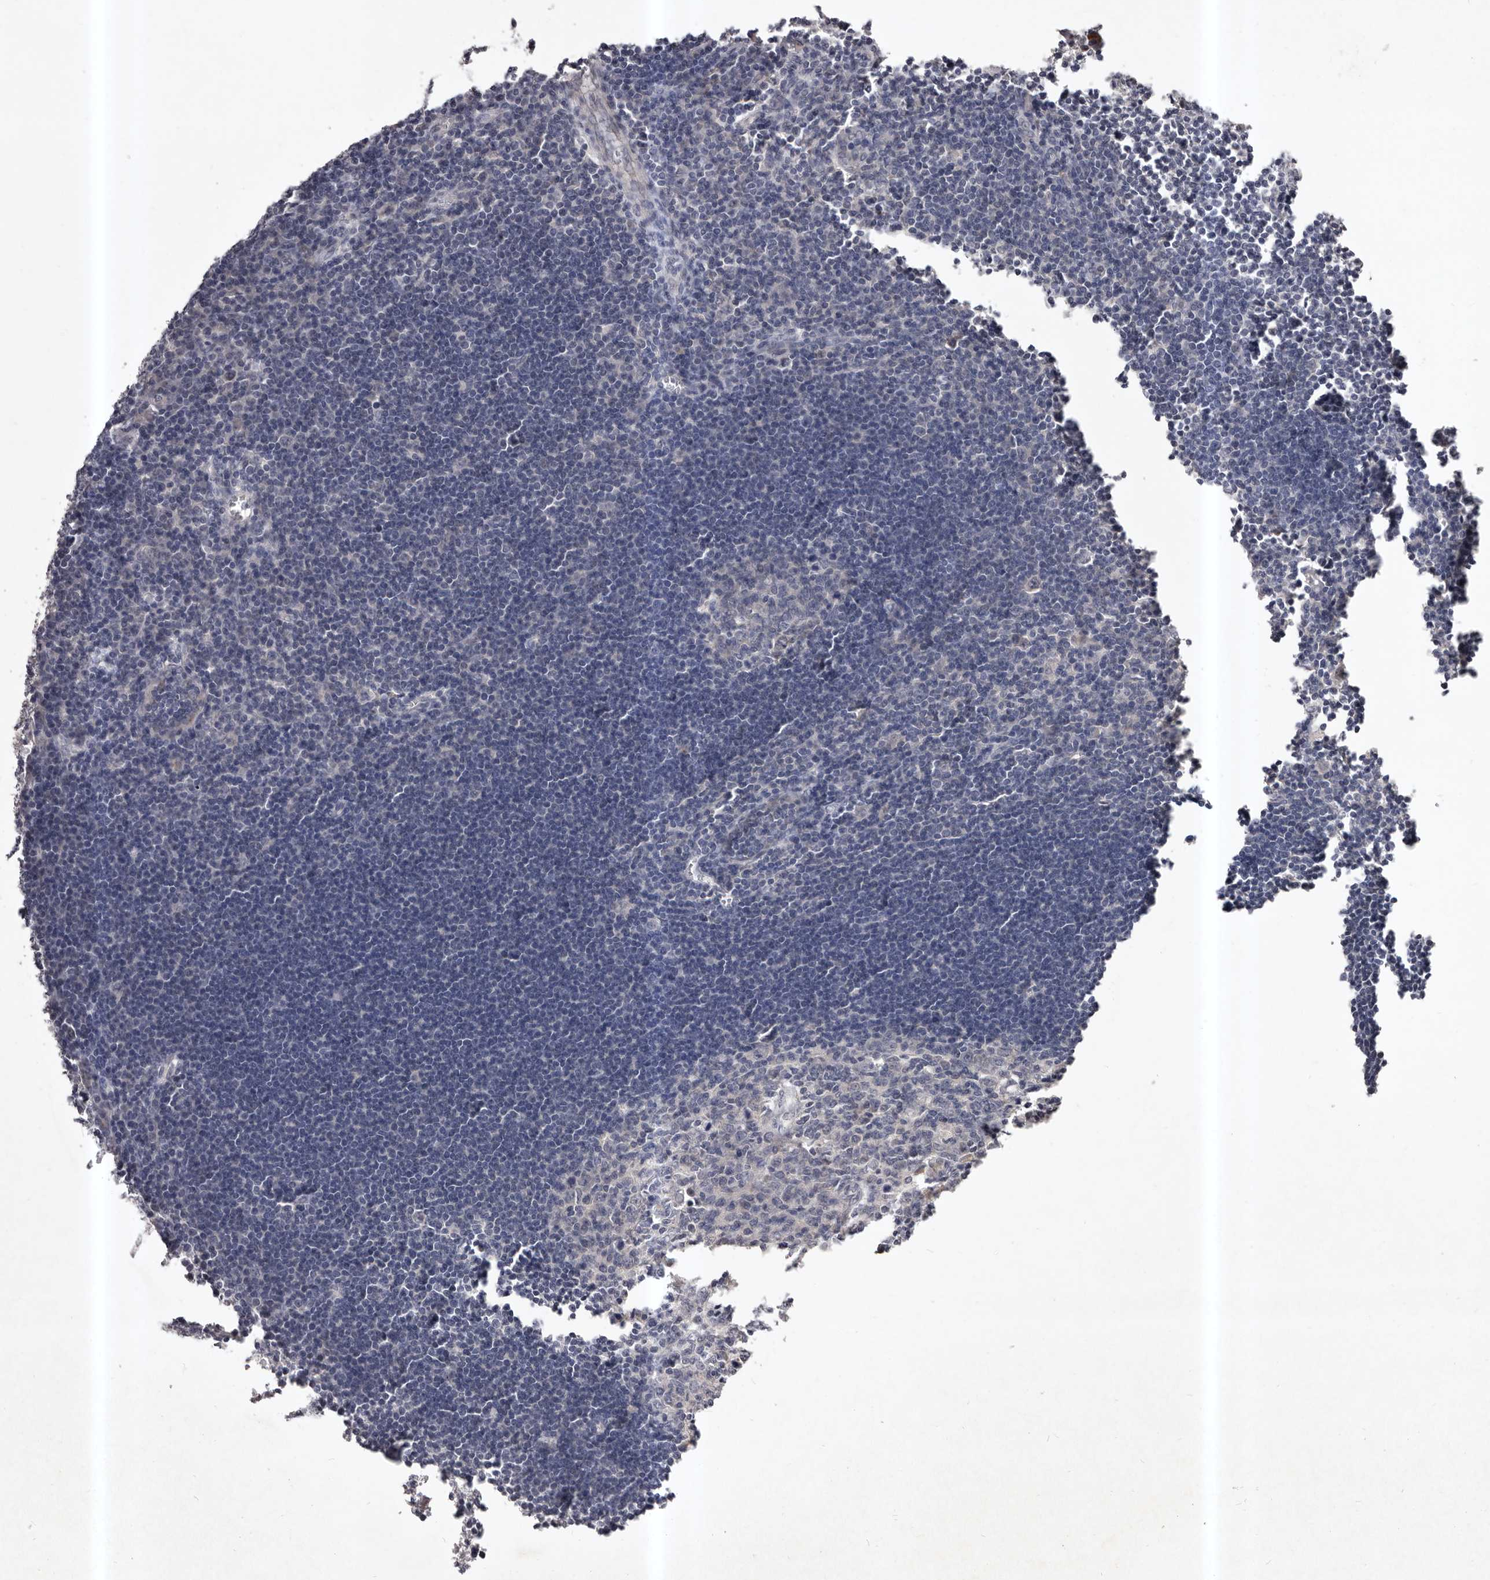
{"staining": {"intensity": "negative", "quantity": "none", "location": "none"}, "tissue": "lymph node", "cell_type": "Germinal center cells", "image_type": "normal", "snomed": [{"axis": "morphology", "description": "Normal tissue, NOS"}, {"axis": "morphology", "description": "Malignant melanoma, Metastatic site"}, {"axis": "topography", "description": "Lymph node"}], "caption": "Immunohistochemistry of normal lymph node reveals no positivity in germinal center cells.", "gene": "HBS1L", "patient": {"sex": "male", "age": 41}}